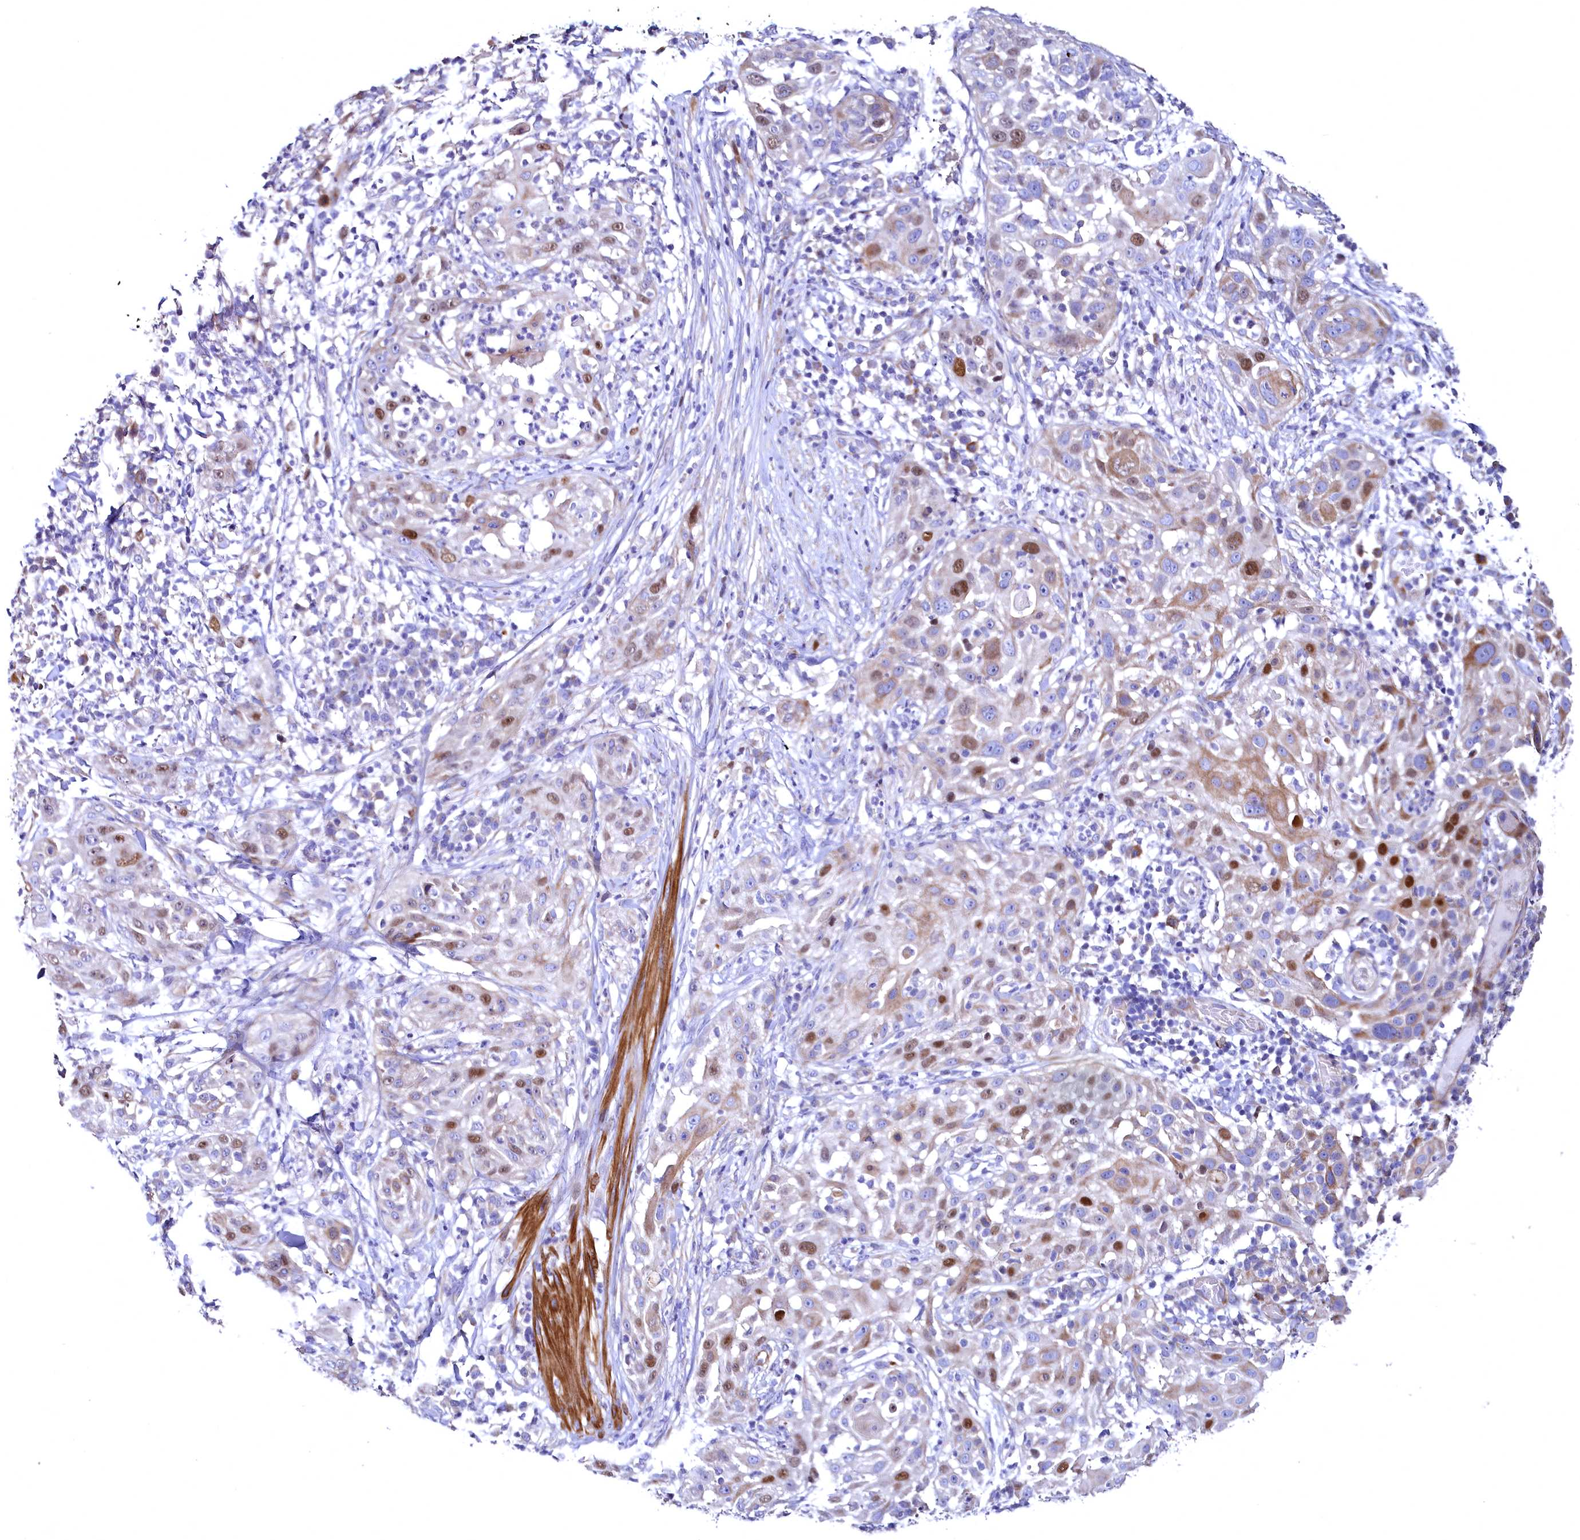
{"staining": {"intensity": "strong", "quantity": "<25%", "location": "cytoplasmic/membranous,nuclear"}, "tissue": "skin cancer", "cell_type": "Tumor cells", "image_type": "cancer", "snomed": [{"axis": "morphology", "description": "Squamous cell carcinoma, NOS"}, {"axis": "topography", "description": "Skin"}], "caption": "Squamous cell carcinoma (skin) stained with immunohistochemistry (IHC) reveals strong cytoplasmic/membranous and nuclear positivity in about <25% of tumor cells.", "gene": "WNT8A", "patient": {"sex": "female", "age": 44}}